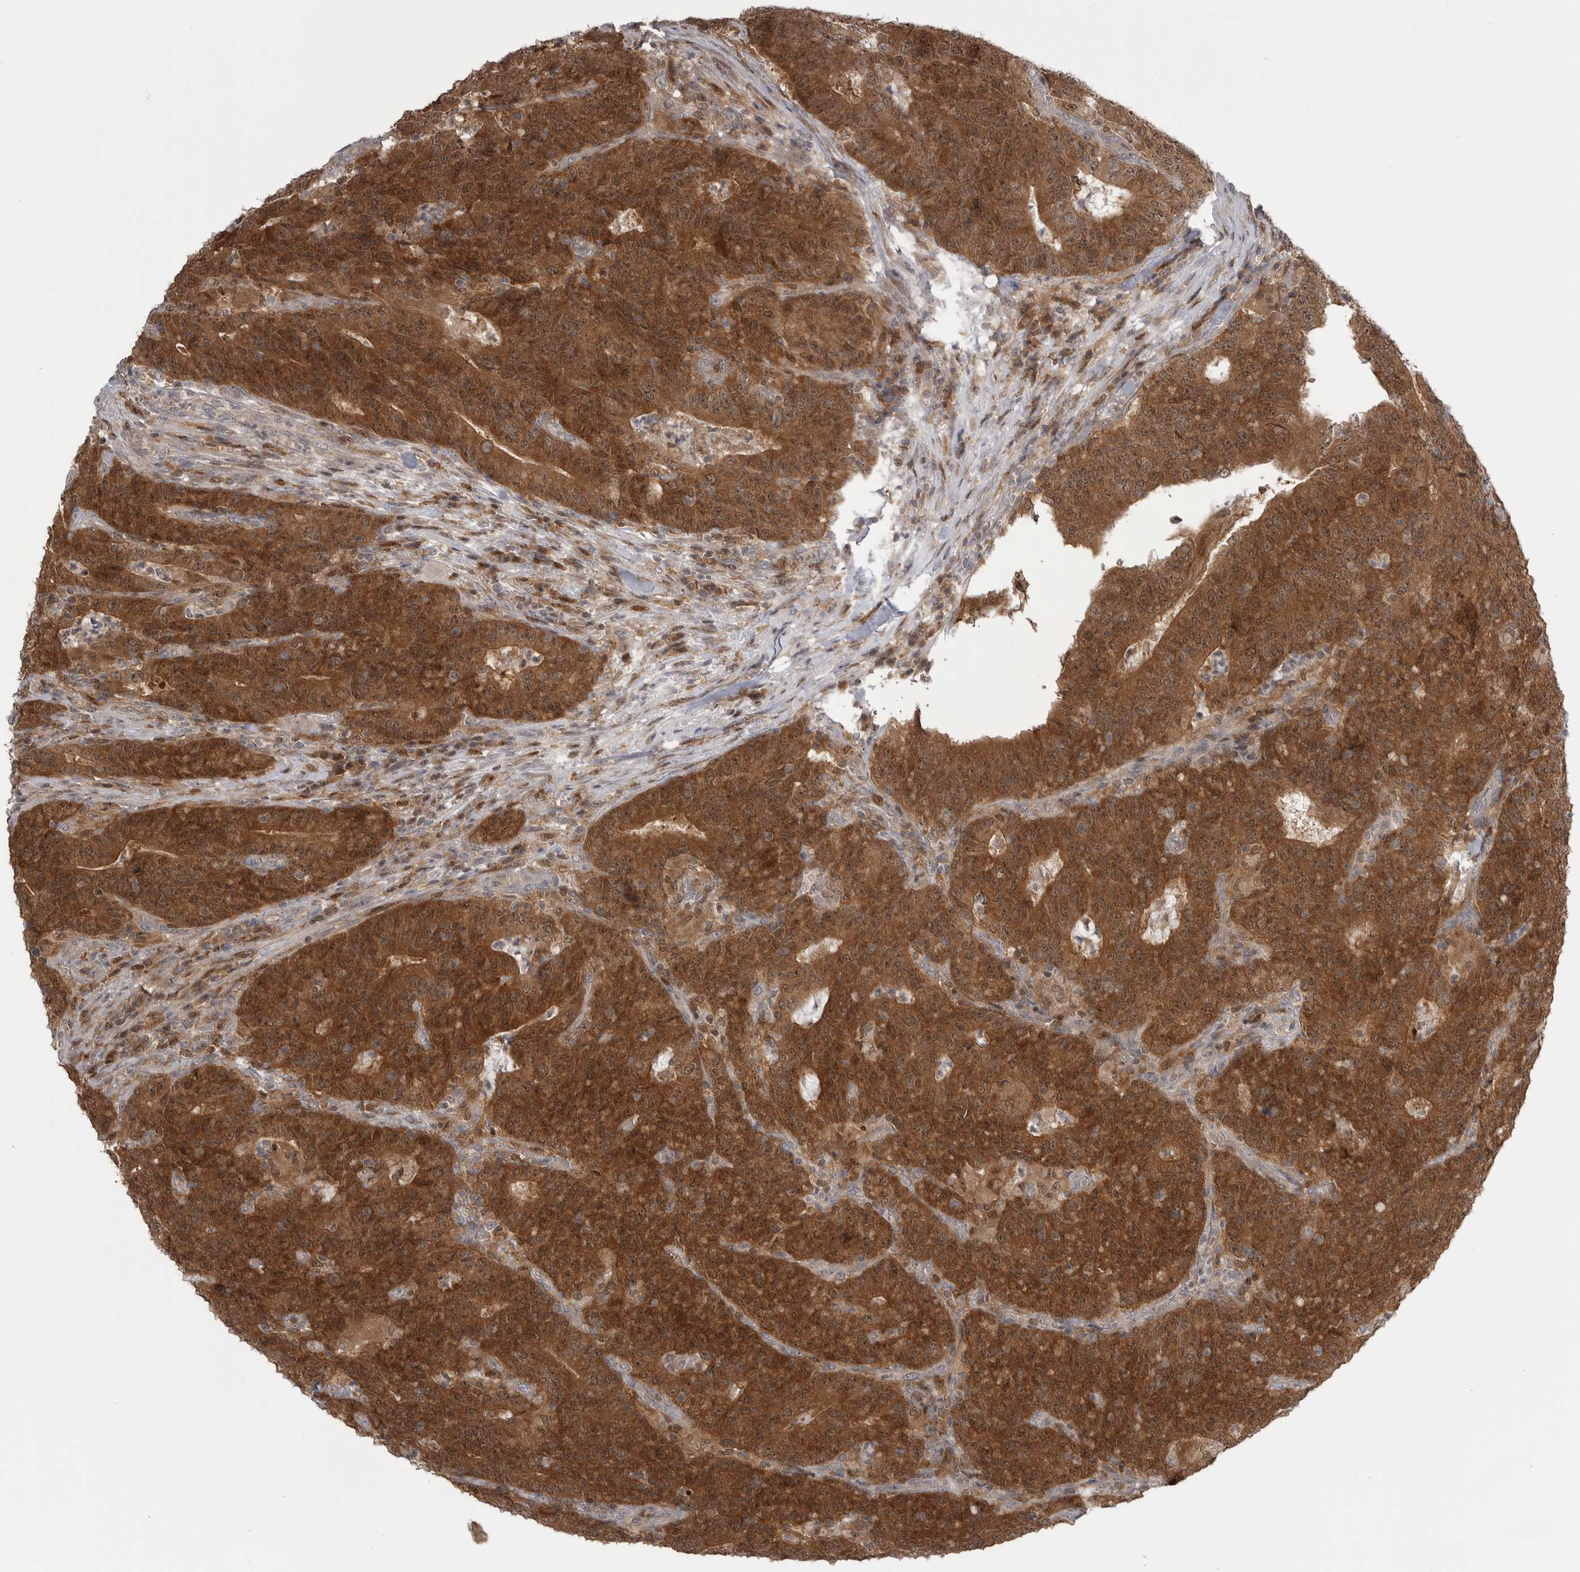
{"staining": {"intensity": "strong", "quantity": ">75%", "location": "cytoplasmic/membranous,nuclear"}, "tissue": "colorectal cancer", "cell_type": "Tumor cells", "image_type": "cancer", "snomed": [{"axis": "morphology", "description": "Normal tissue, NOS"}, {"axis": "morphology", "description": "Adenocarcinoma, NOS"}, {"axis": "topography", "description": "Colon"}], "caption": "Human colorectal cancer stained for a protein (brown) reveals strong cytoplasmic/membranous and nuclear positive staining in approximately >75% of tumor cells.", "gene": "MAPK13", "patient": {"sex": "female", "age": 75}}